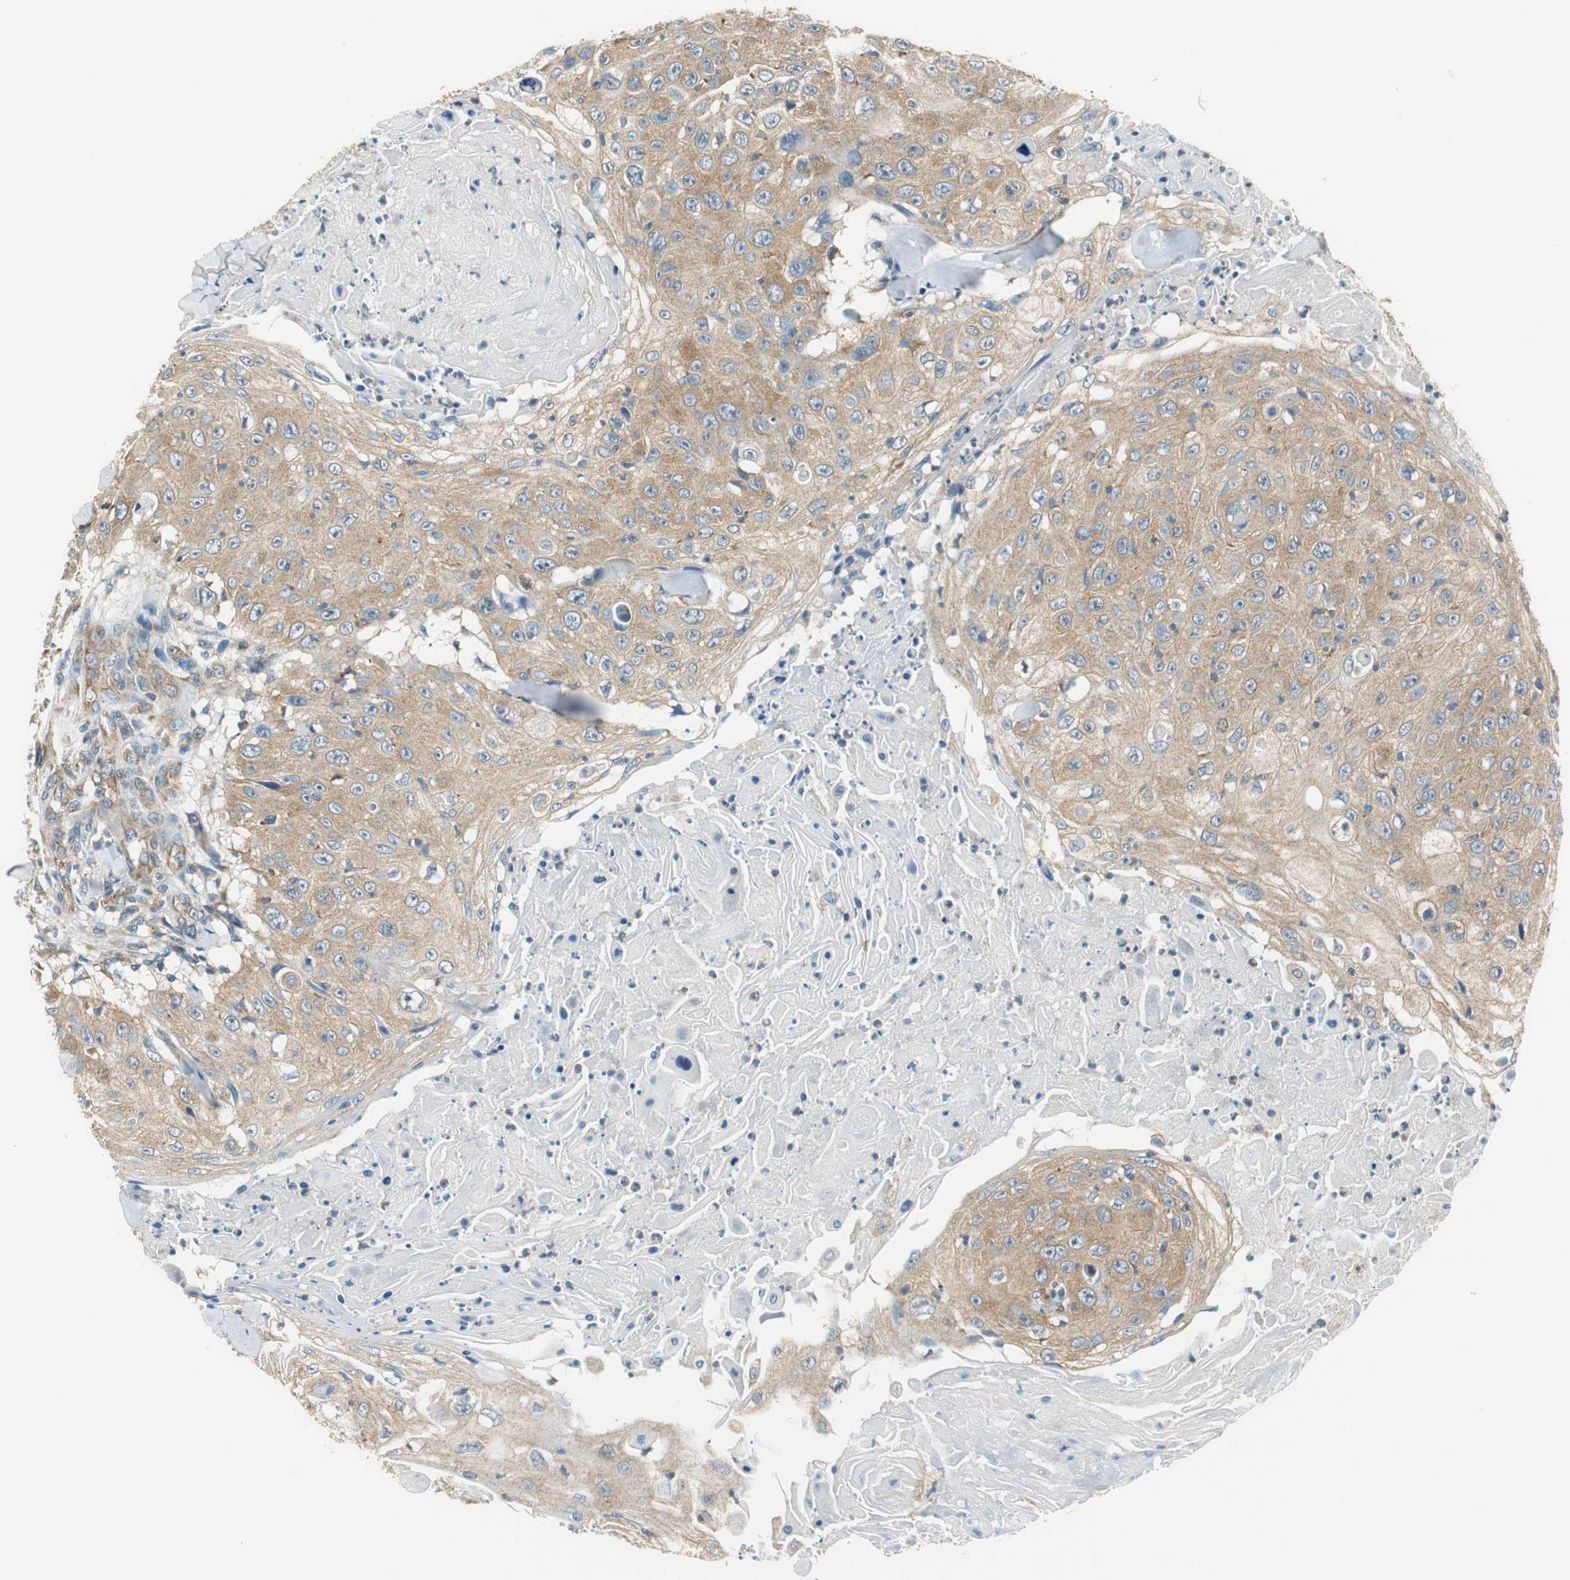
{"staining": {"intensity": "moderate", "quantity": ">75%", "location": "cytoplasmic/membranous"}, "tissue": "skin cancer", "cell_type": "Tumor cells", "image_type": "cancer", "snomed": [{"axis": "morphology", "description": "Squamous cell carcinoma, NOS"}, {"axis": "topography", "description": "Skin"}], "caption": "Immunohistochemical staining of human skin cancer demonstrates moderate cytoplasmic/membranous protein expression in about >75% of tumor cells.", "gene": "CNOT3", "patient": {"sex": "male", "age": 86}}